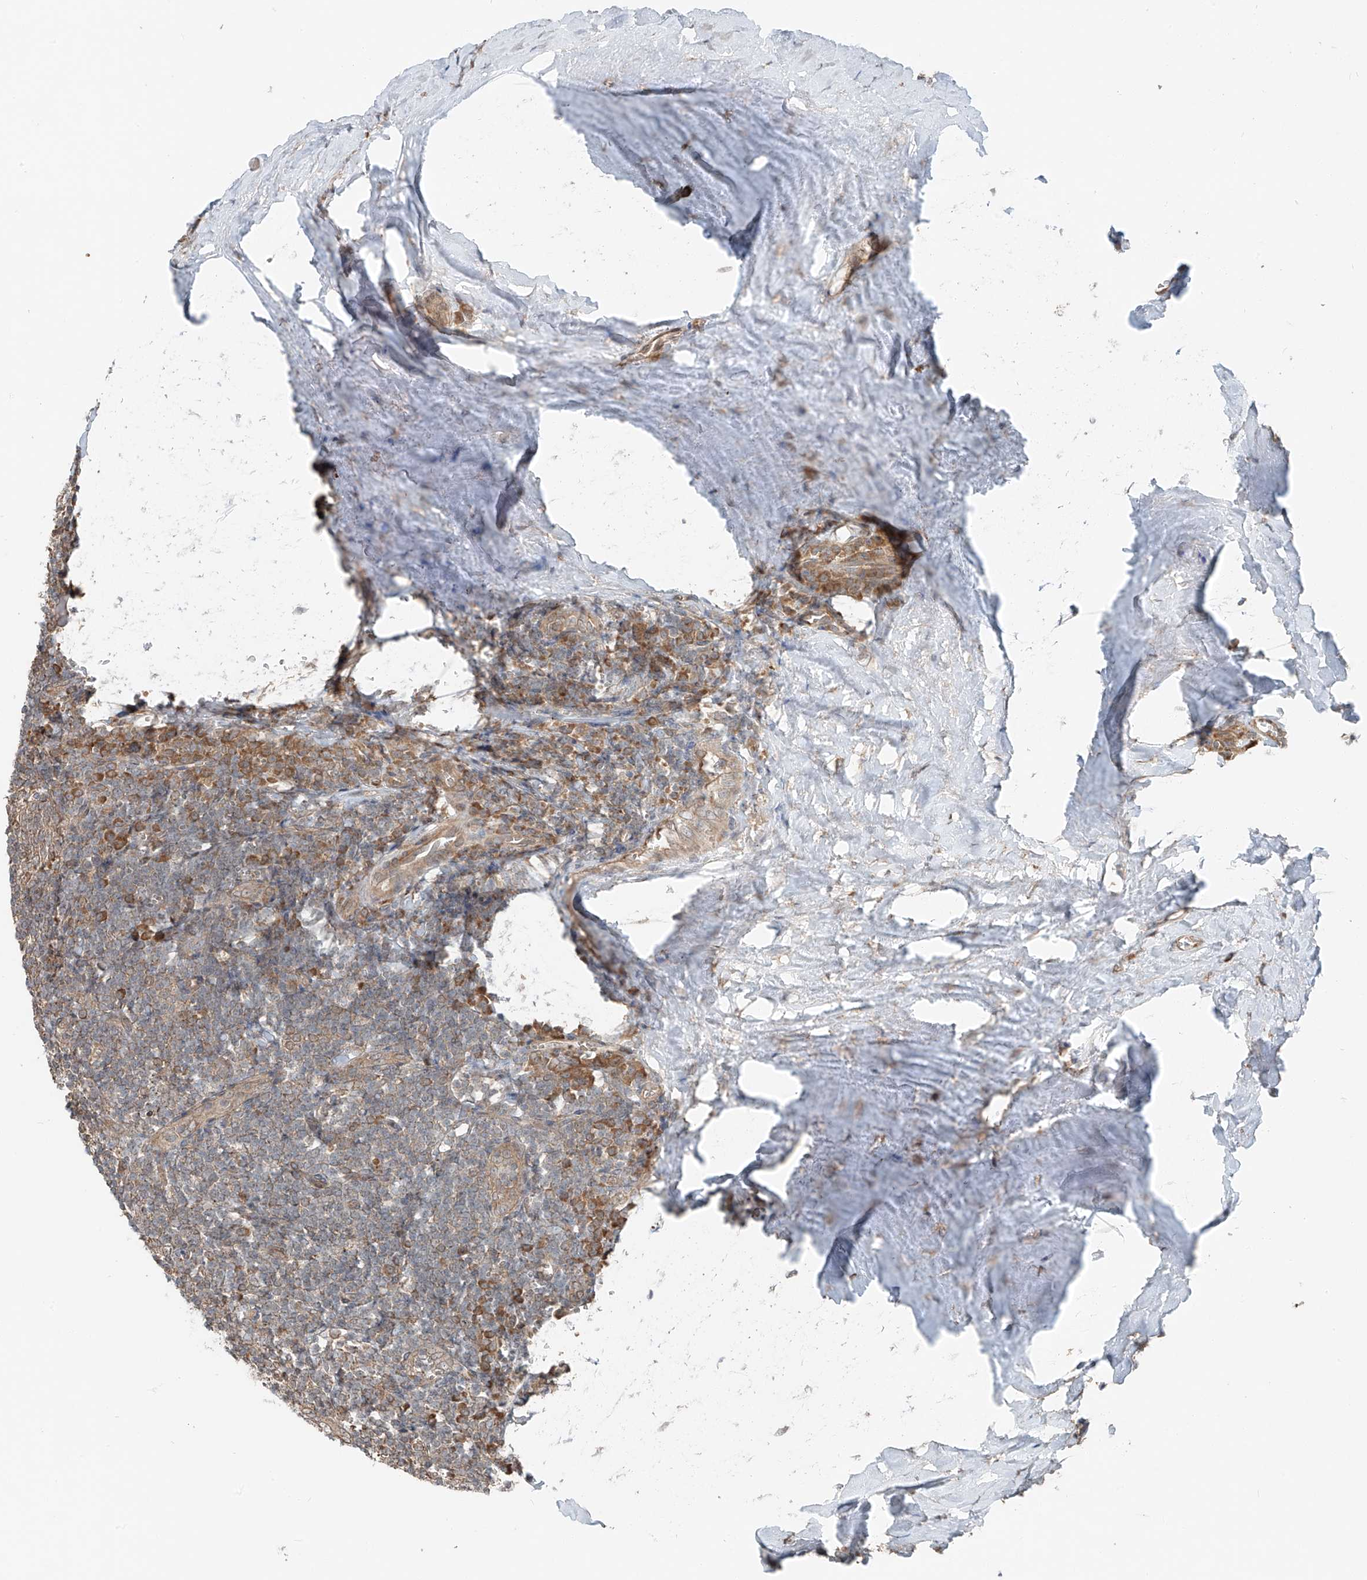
{"staining": {"intensity": "weak", "quantity": ">75%", "location": "cytoplasmic/membranous"}, "tissue": "tonsil", "cell_type": "Germinal center cells", "image_type": "normal", "snomed": [{"axis": "morphology", "description": "Normal tissue, NOS"}, {"axis": "topography", "description": "Tonsil"}], "caption": "Immunohistochemistry (DAB) staining of unremarkable human tonsil exhibits weak cytoplasmic/membranous protein expression in about >75% of germinal center cells.", "gene": "CEP162", "patient": {"sex": "male", "age": 27}}